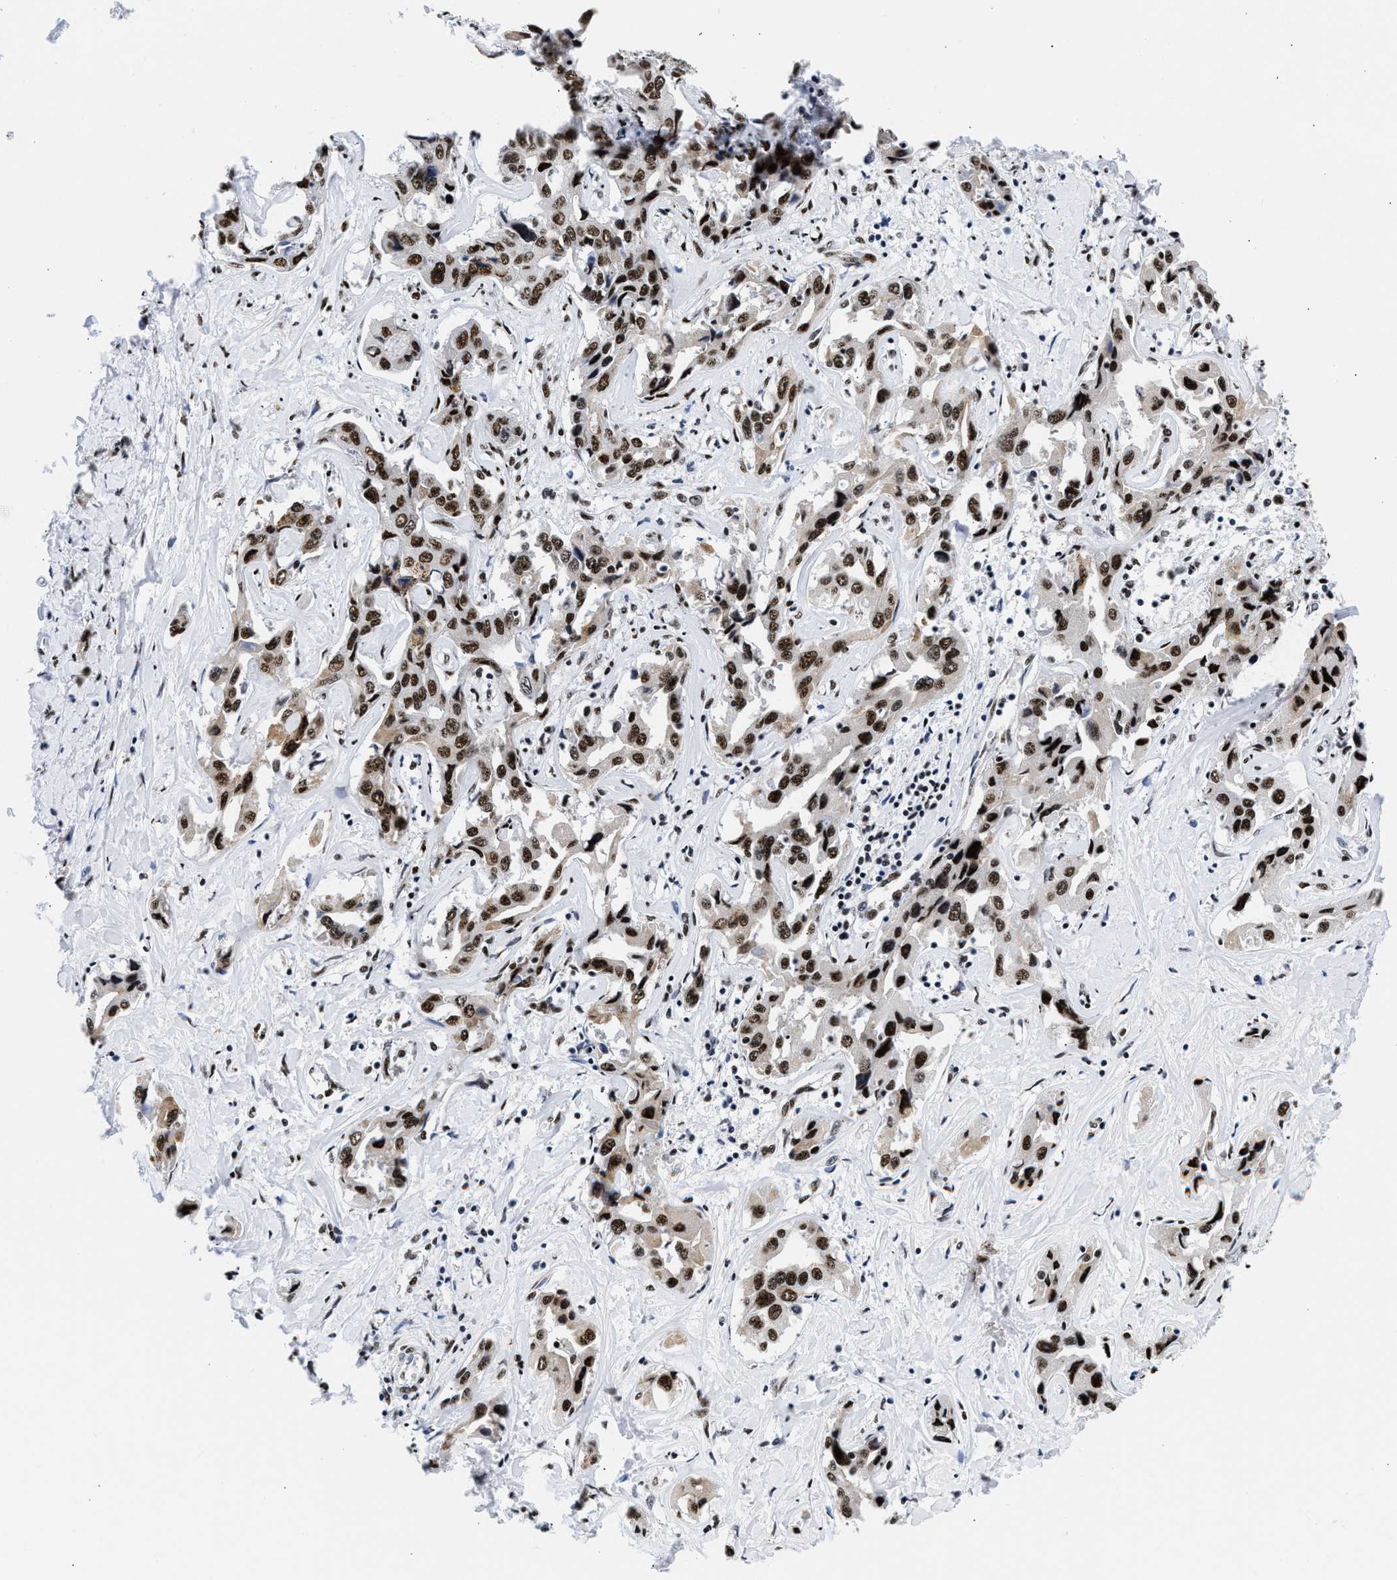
{"staining": {"intensity": "strong", "quantity": ">75%", "location": "nuclear"}, "tissue": "liver cancer", "cell_type": "Tumor cells", "image_type": "cancer", "snomed": [{"axis": "morphology", "description": "Cholangiocarcinoma"}, {"axis": "topography", "description": "Liver"}], "caption": "A histopathology image of liver cancer stained for a protein reveals strong nuclear brown staining in tumor cells.", "gene": "RBM8A", "patient": {"sex": "male", "age": 59}}